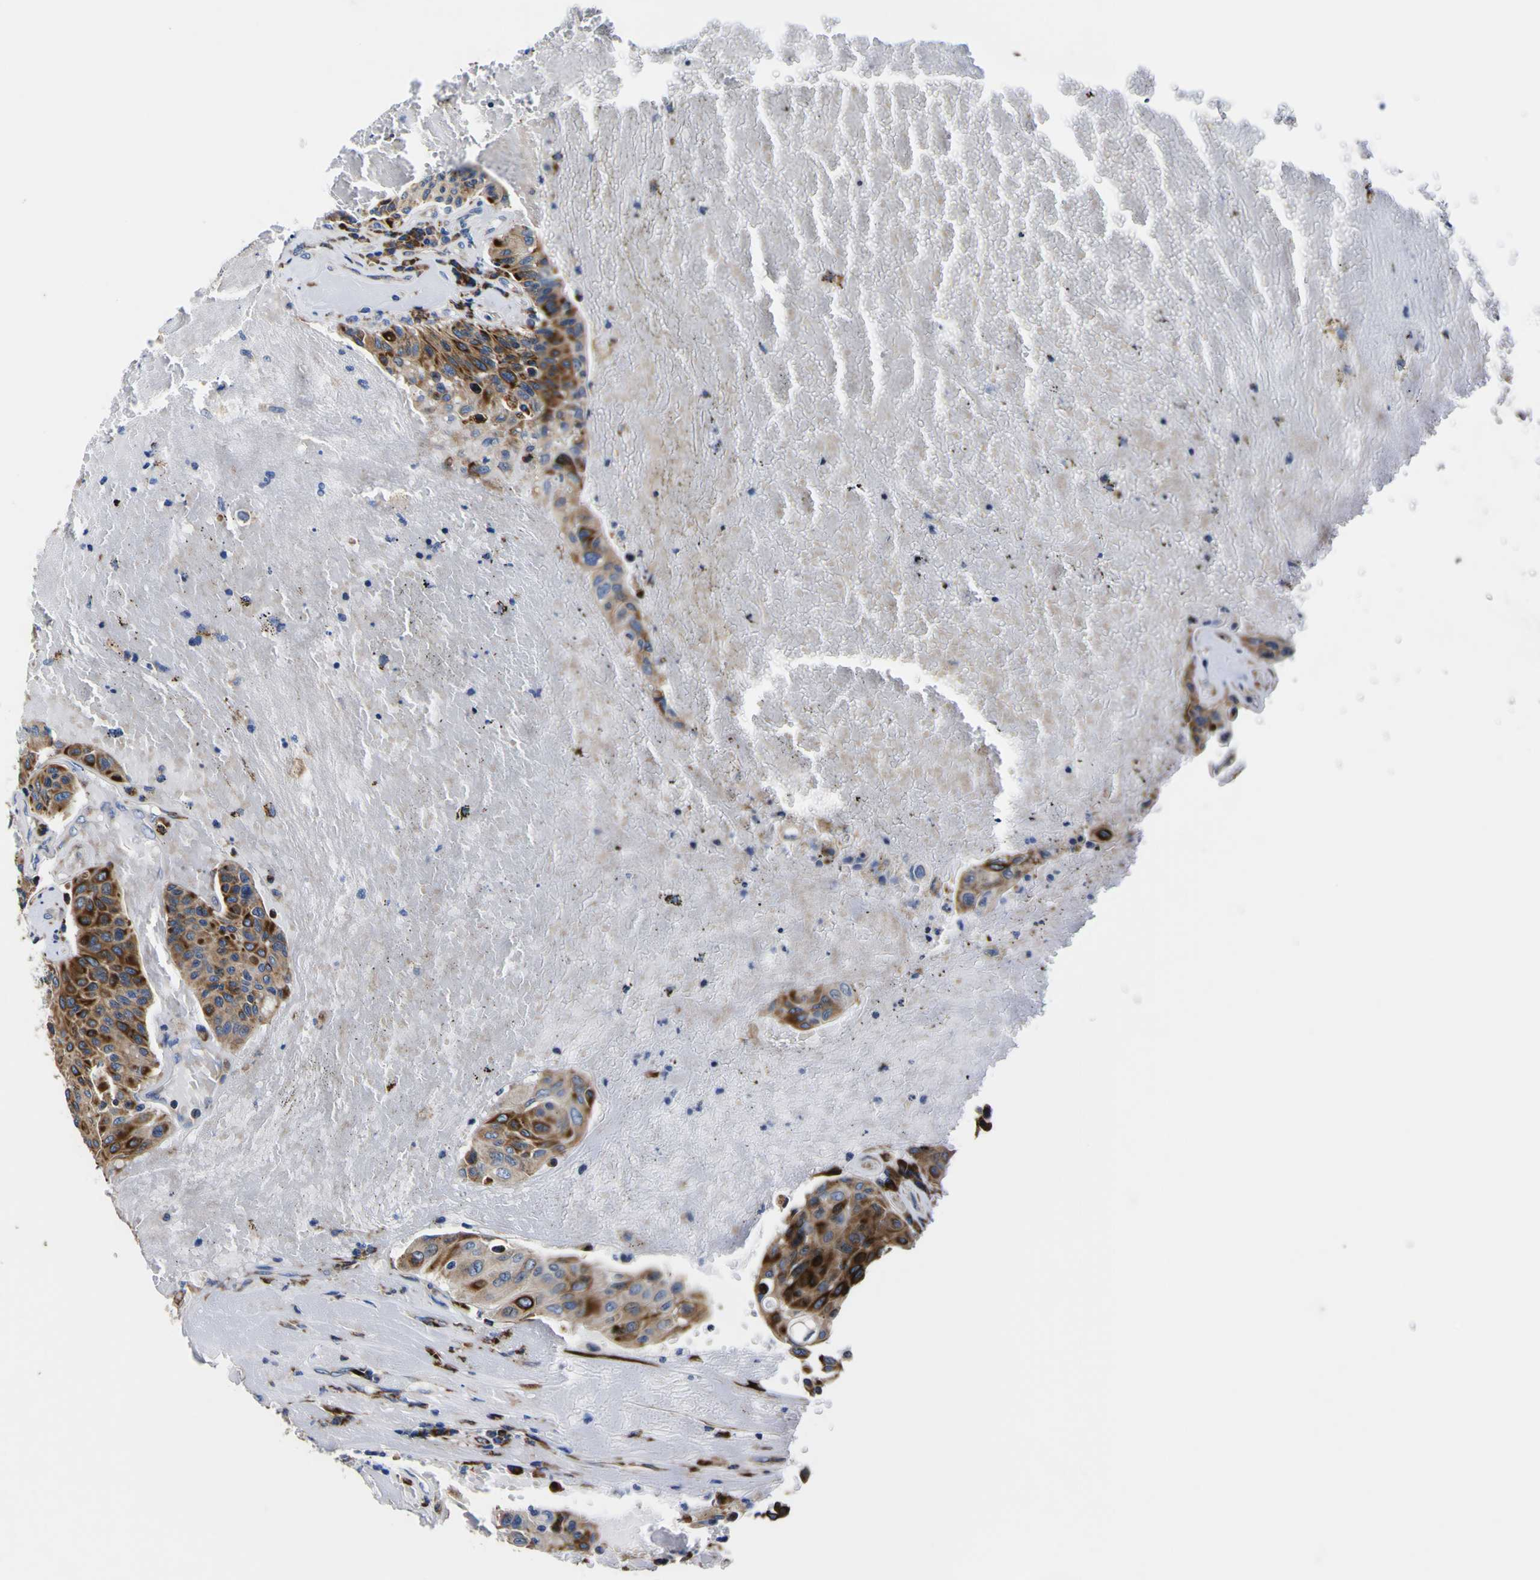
{"staining": {"intensity": "strong", "quantity": ">75%", "location": "cytoplasmic/membranous"}, "tissue": "urothelial cancer", "cell_type": "Tumor cells", "image_type": "cancer", "snomed": [{"axis": "morphology", "description": "Urothelial carcinoma, High grade"}, {"axis": "topography", "description": "Urinary bladder"}], "caption": "Strong cytoplasmic/membranous positivity is seen in about >75% of tumor cells in urothelial cancer.", "gene": "SCD", "patient": {"sex": "male", "age": 66}}